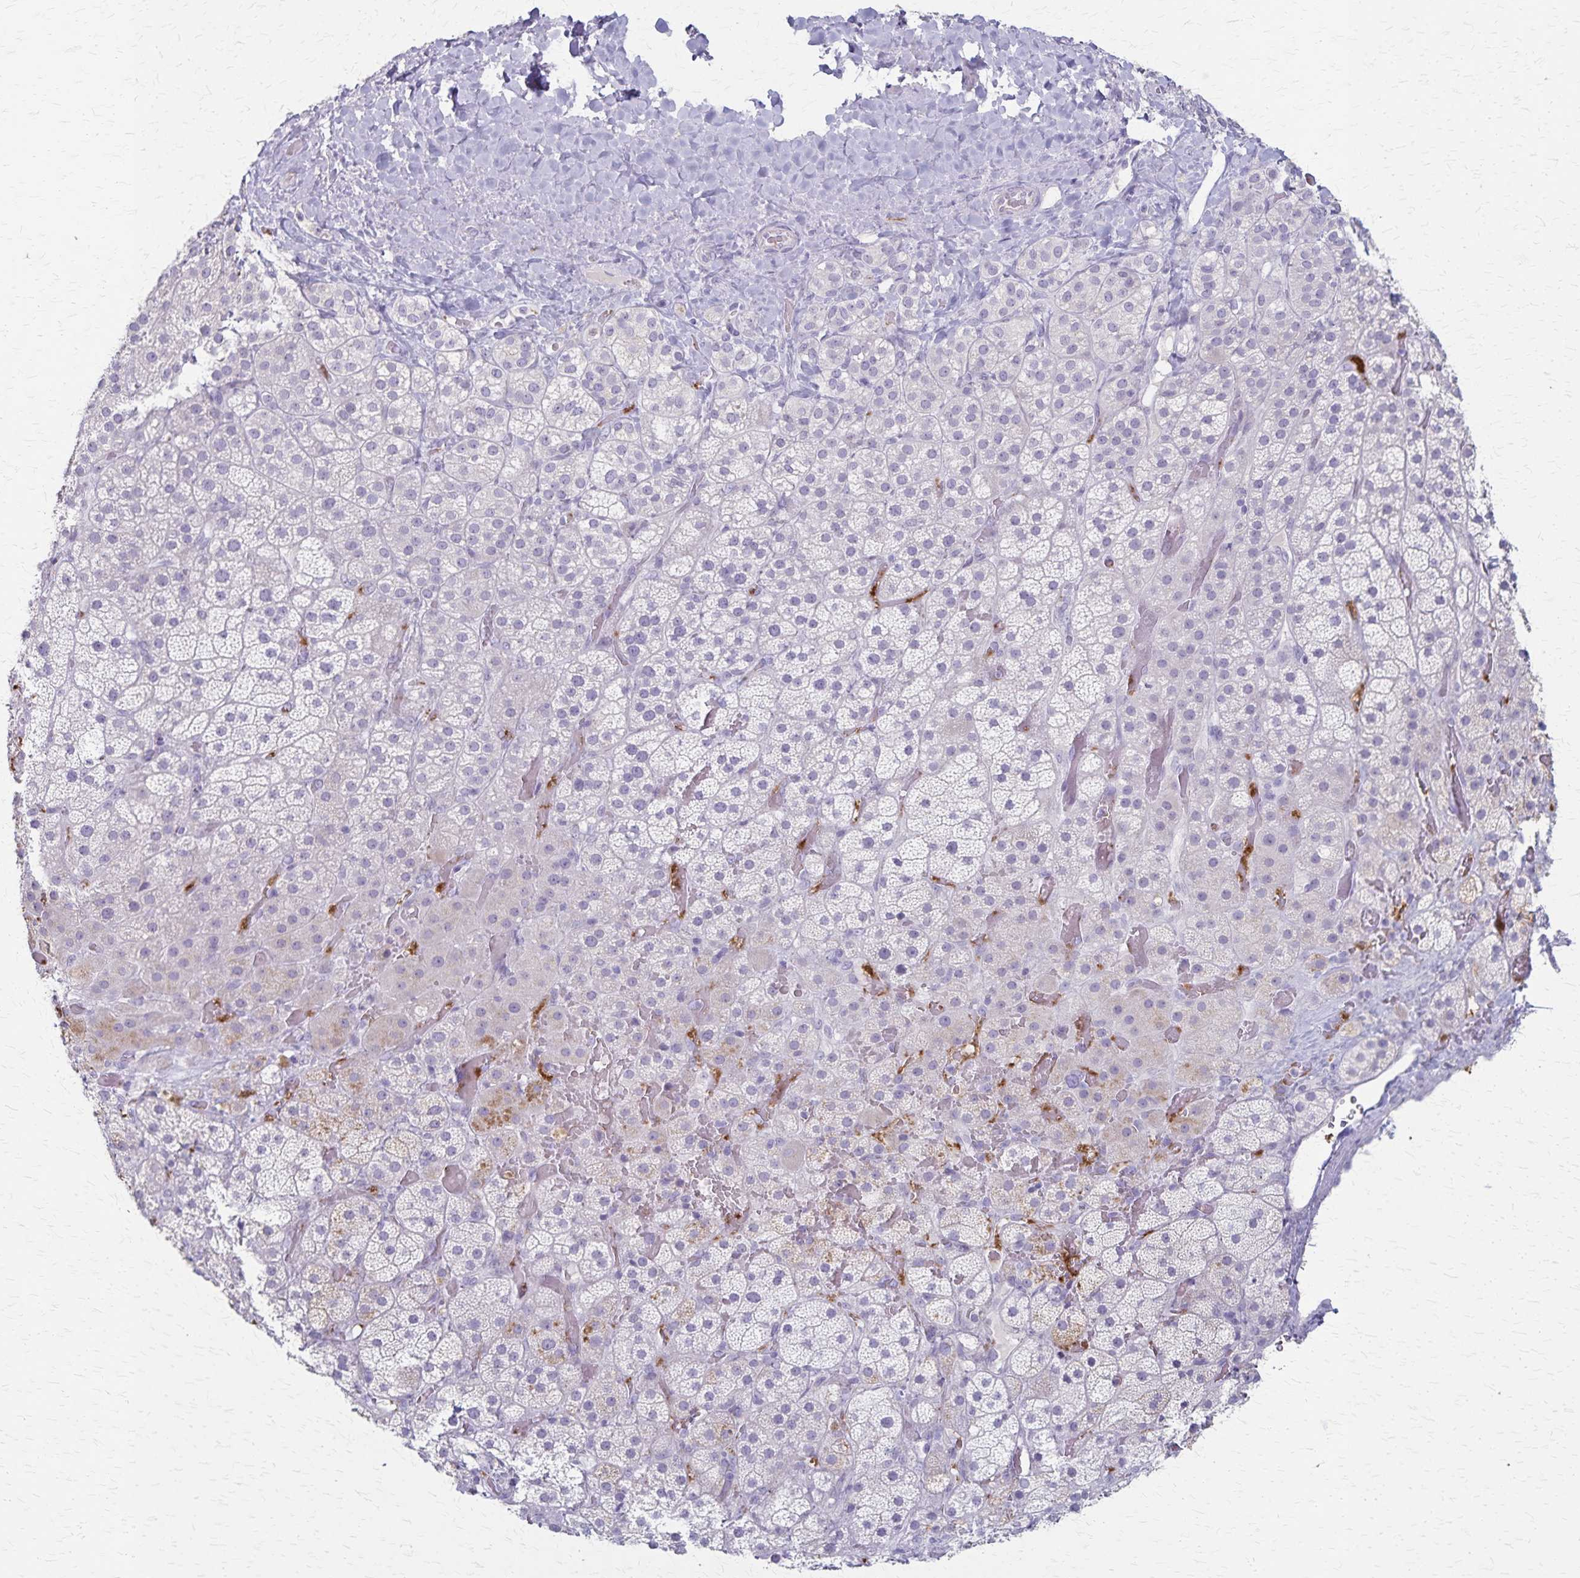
{"staining": {"intensity": "moderate", "quantity": "<25%", "location": "cytoplasmic/membranous"}, "tissue": "adrenal gland", "cell_type": "Glandular cells", "image_type": "normal", "snomed": [{"axis": "morphology", "description": "Normal tissue, NOS"}, {"axis": "topography", "description": "Adrenal gland"}], "caption": "Protein staining of unremarkable adrenal gland shows moderate cytoplasmic/membranous positivity in approximately <25% of glandular cells.", "gene": "RASL10B", "patient": {"sex": "male", "age": 57}}